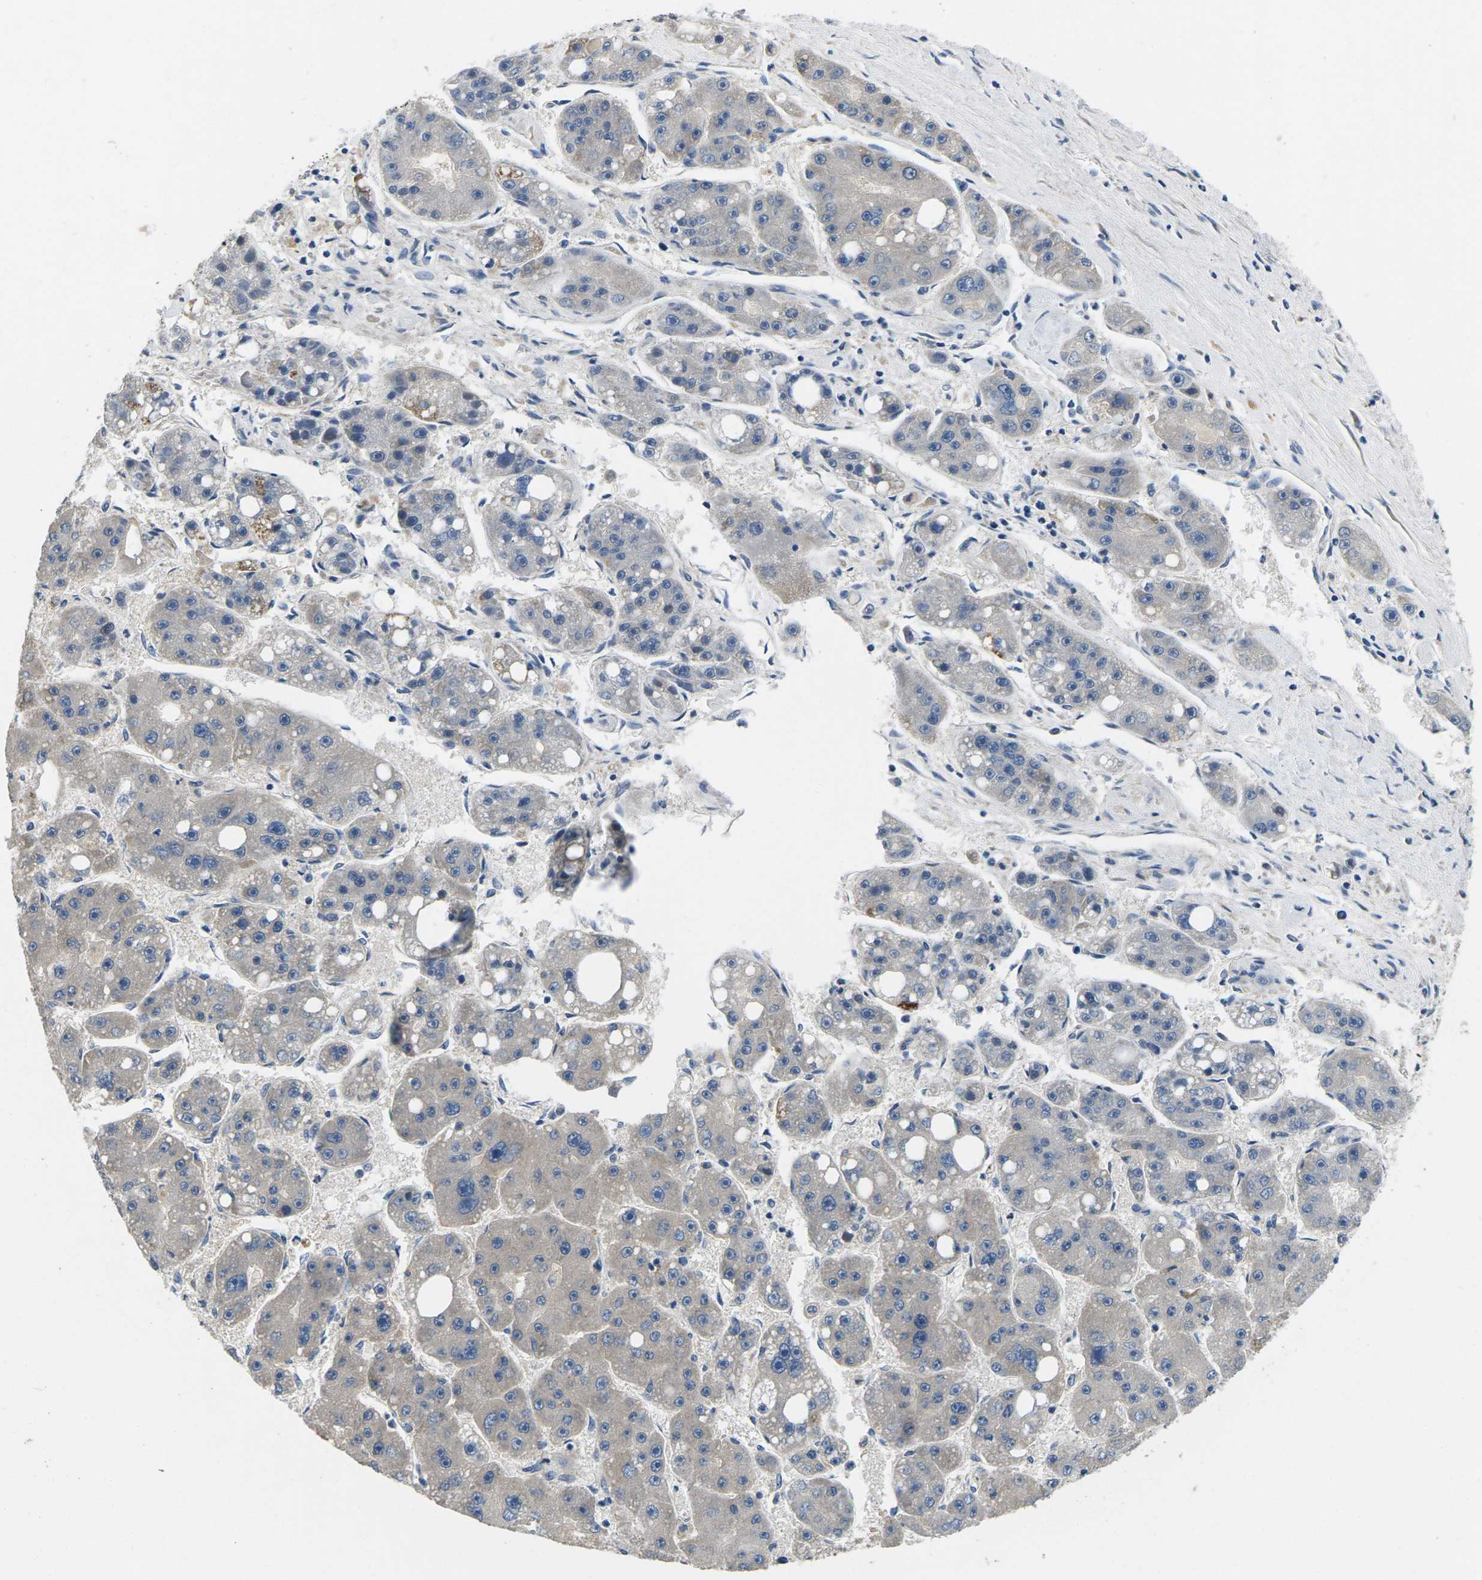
{"staining": {"intensity": "negative", "quantity": "none", "location": "none"}, "tissue": "liver cancer", "cell_type": "Tumor cells", "image_type": "cancer", "snomed": [{"axis": "morphology", "description": "Carcinoma, Hepatocellular, NOS"}, {"axis": "topography", "description": "Liver"}], "caption": "A micrograph of liver cancer stained for a protein exhibits no brown staining in tumor cells.", "gene": "ERGIC3", "patient": {"sex": "female", "age": 61}}